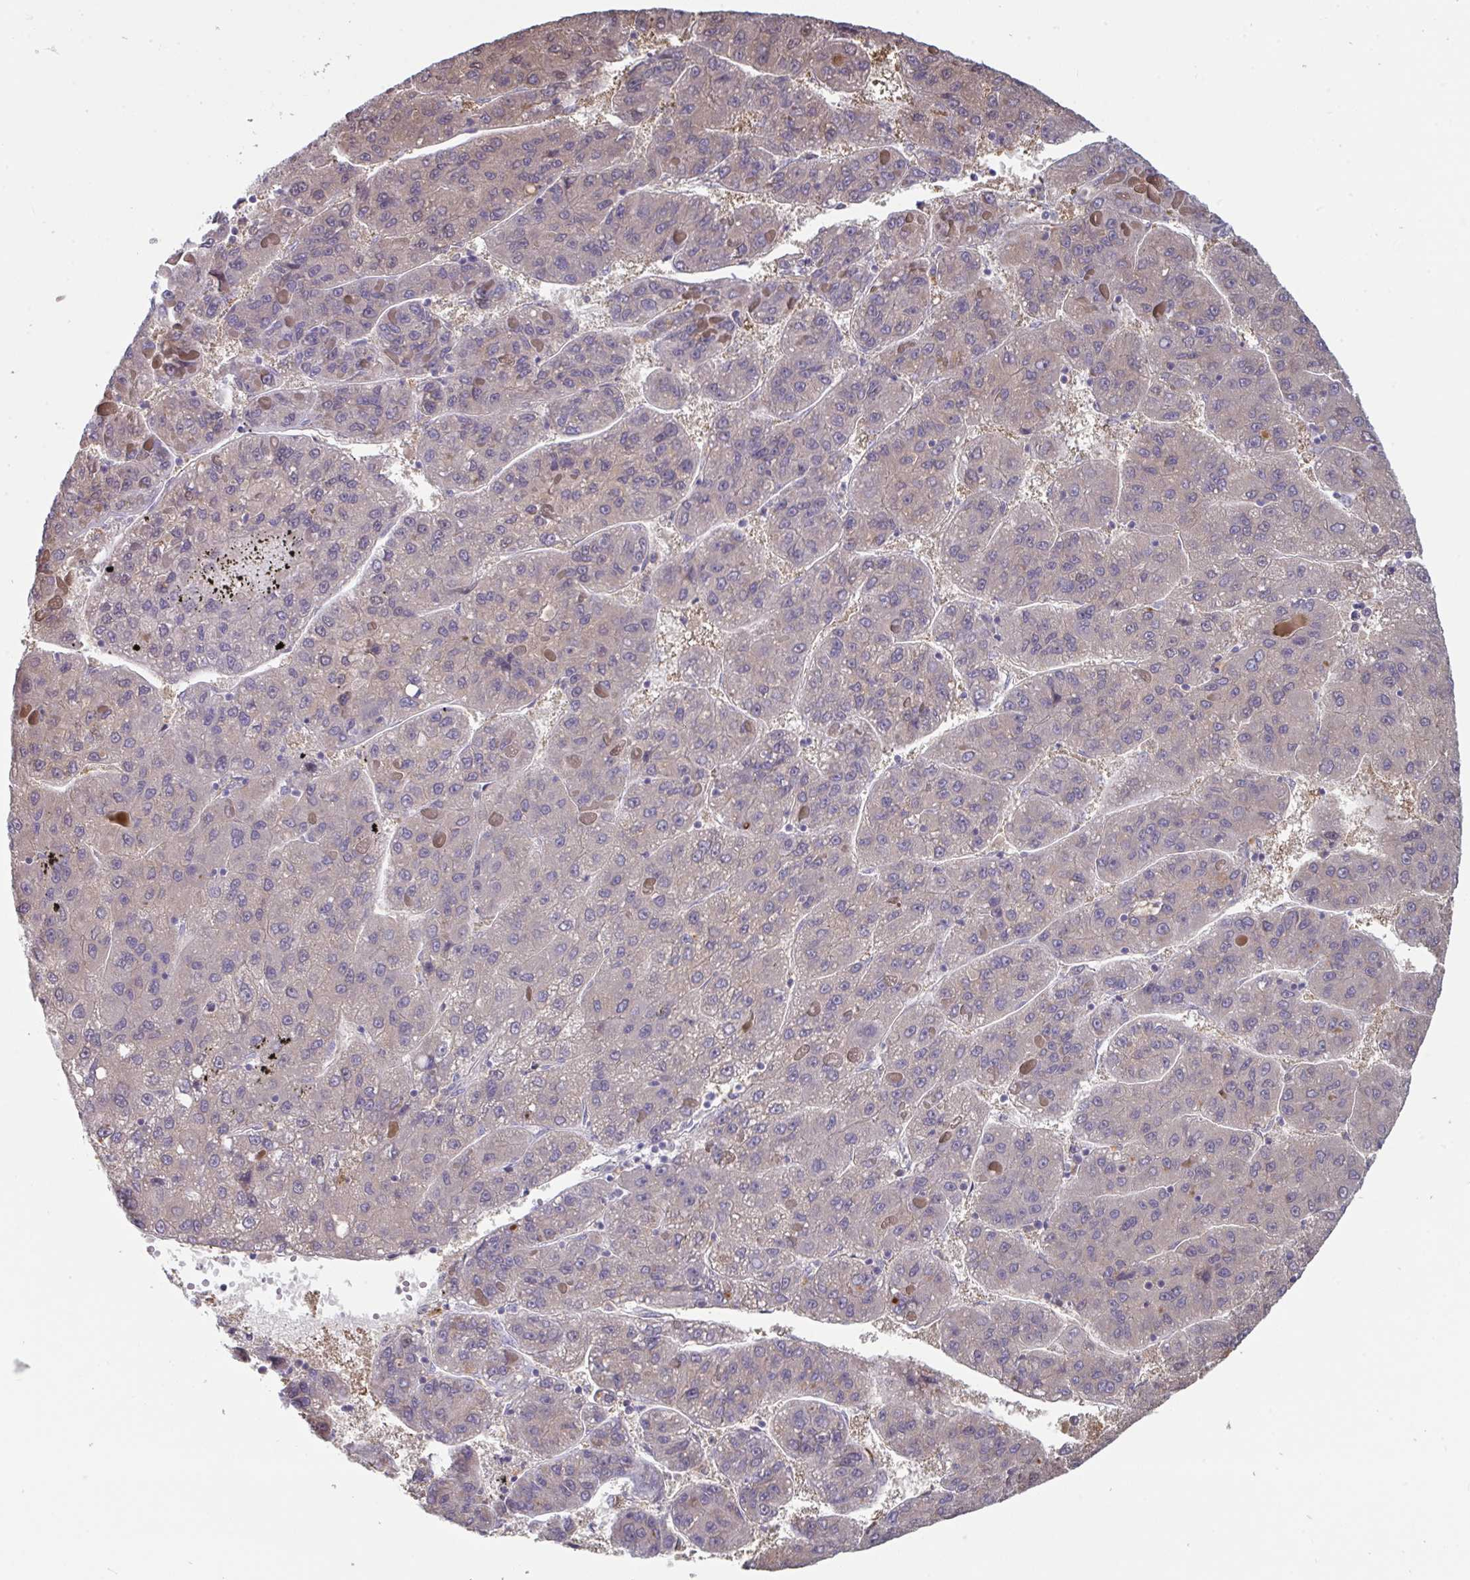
{"staining": {"intensity": "negative", "quantity": "none", "location": "none"}, "tissue": "liver cancer", "cell_type": "Tumor cells", "image_type": "cancer", "snomed": [{"axis": "morphology", "description": "Carcinoma, Hepatocellular, NOS"}, {"axis": "topography", "description": "Liver"}], "caption": "This image is of liver cancer stained with immunohistochemistry to label a protein in brown with the nuclei are counter-stained blue. There is no staining in tumor cells.", "gene": "PTPRD", "patient": {"sex": "female", "age": 82}}